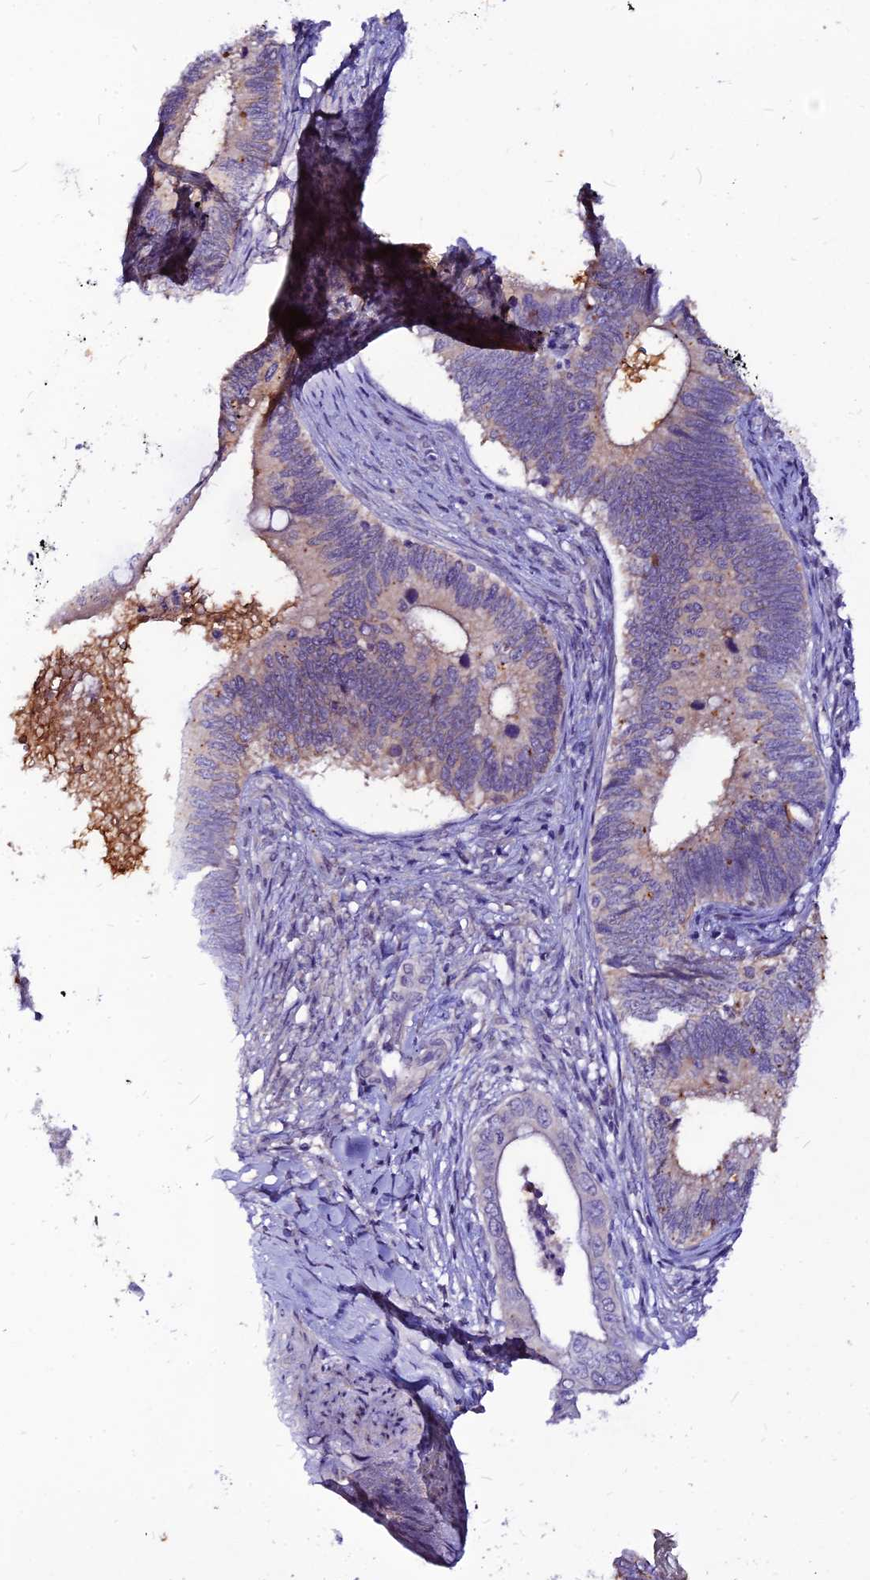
{"staining": {"intensity": "weak", "quantity": "<25%", "location": "cytoplasmic/membranous"}, "tissue": "cervical cancer", "cell_type": "Tumor cells", "image_type": "cancer", "snomed": [{"axis": "morphology", "description": "Adenocarcinoma, NOS"}, {"axis": "topography", "description": "Cervix"}], "caption": "Immunohistochemistry image of neoplastic tissue: cervical cancer (adenocarcinoma) stained with DAB (3,3'-diaminobenzidine) shows no significant protein staining in tumor cells.", "gene": "CZIB", "patient": {"sex": "female", "age": 42}}